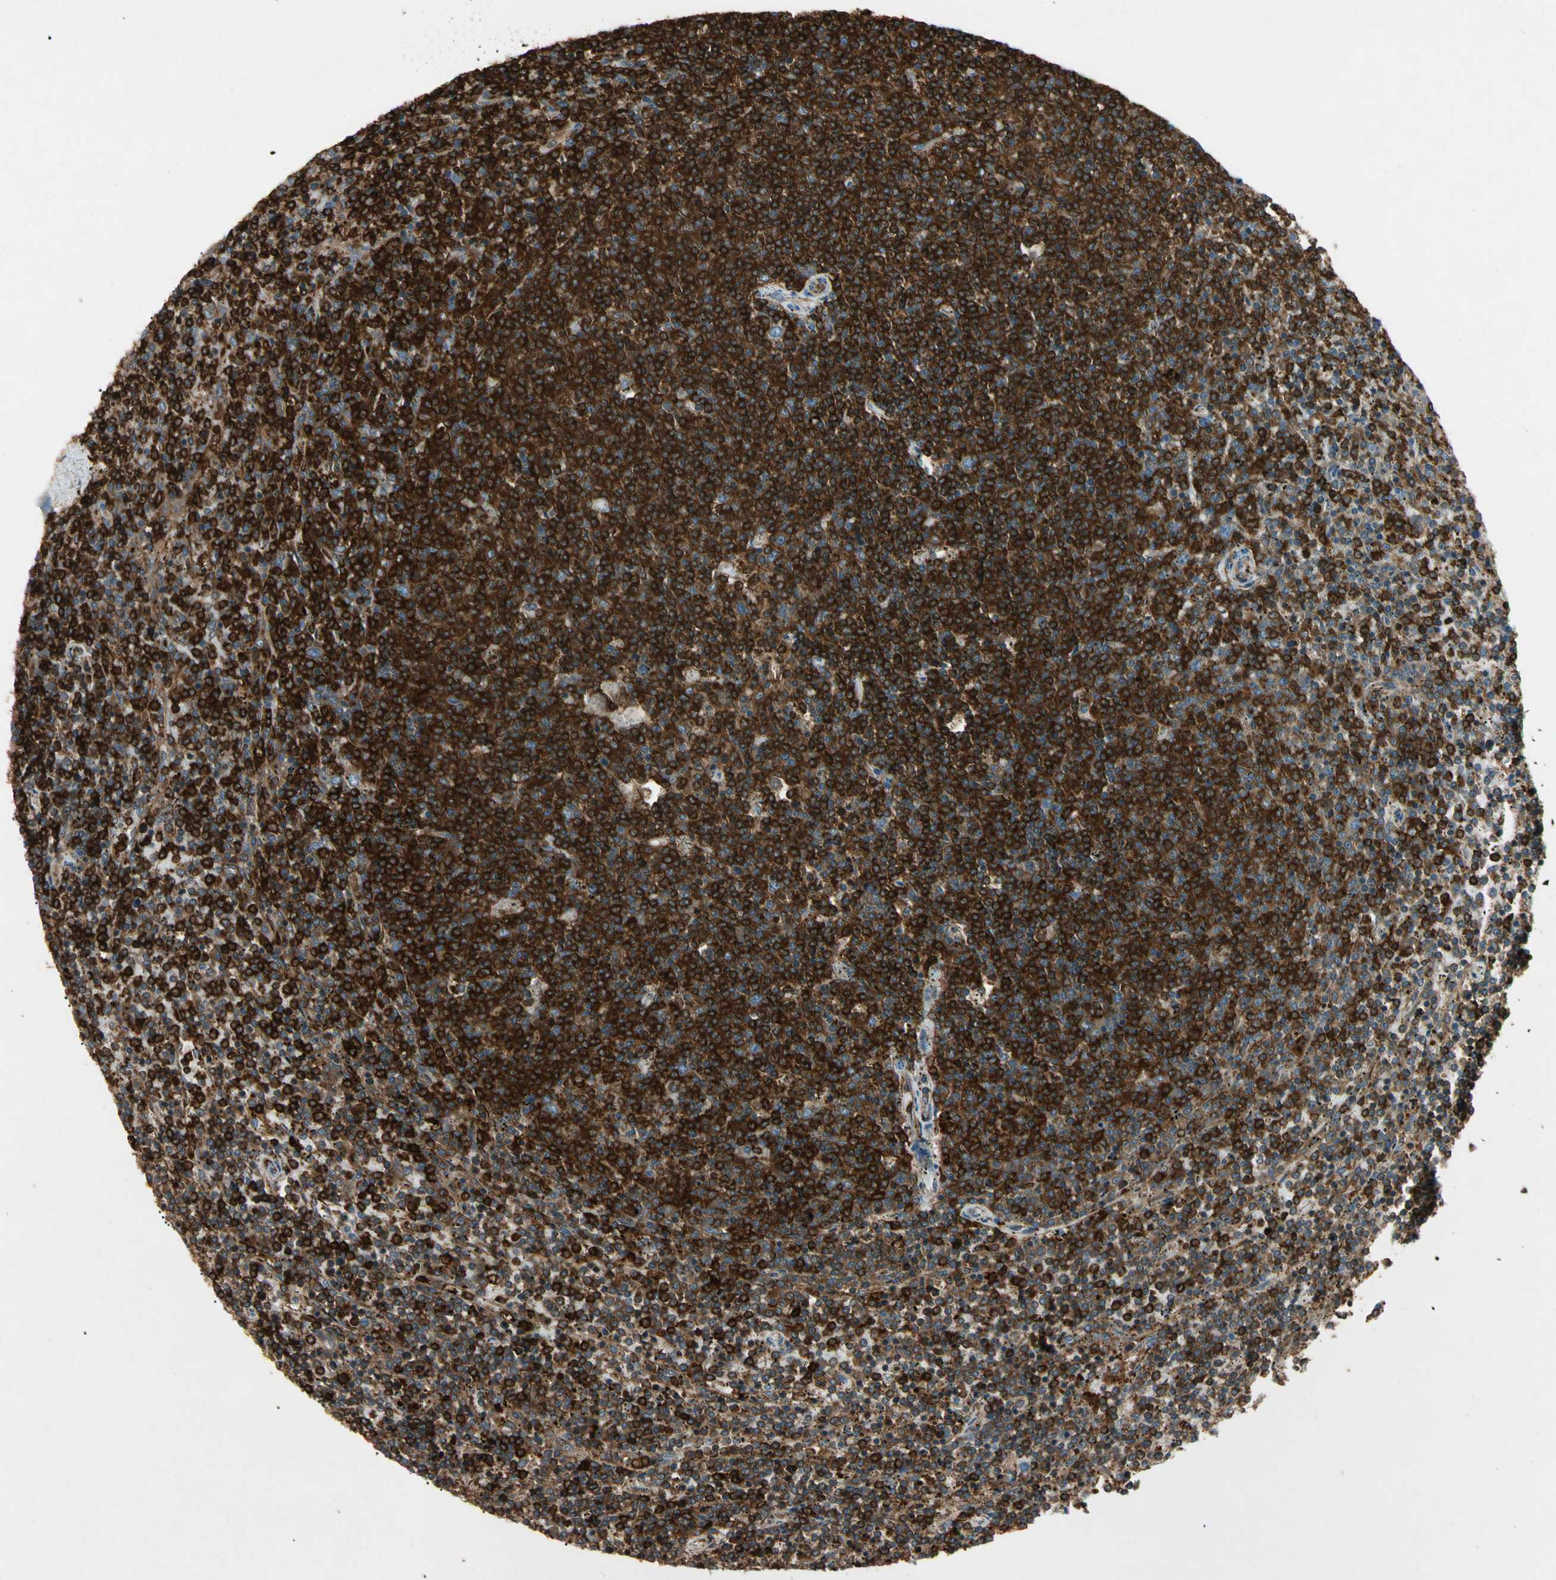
{"staining": {"intensity": "strong", "quantity": ">75%", "location": "cytoplasmic/membranous"}, "tissue": "lymphoma", "cell_type": "Tumor cells", "image_type": "cancer", "snomed": [{"axis": "morphology", "description": "Malignant lymphoma, non-Hodgkin's type, Low grade"}, {"axis": "topography", "description": "Spleen"}], "caption": "This photomicrograph displays IHC staining of low-grade malignant lymphoma, non-Hodgkin's type, with high strong cytoplasmic/membranous positivity in about >75% of tumor cells.", "gene": "ARPC2", "patient": {"sex": "female", "age": 50}}